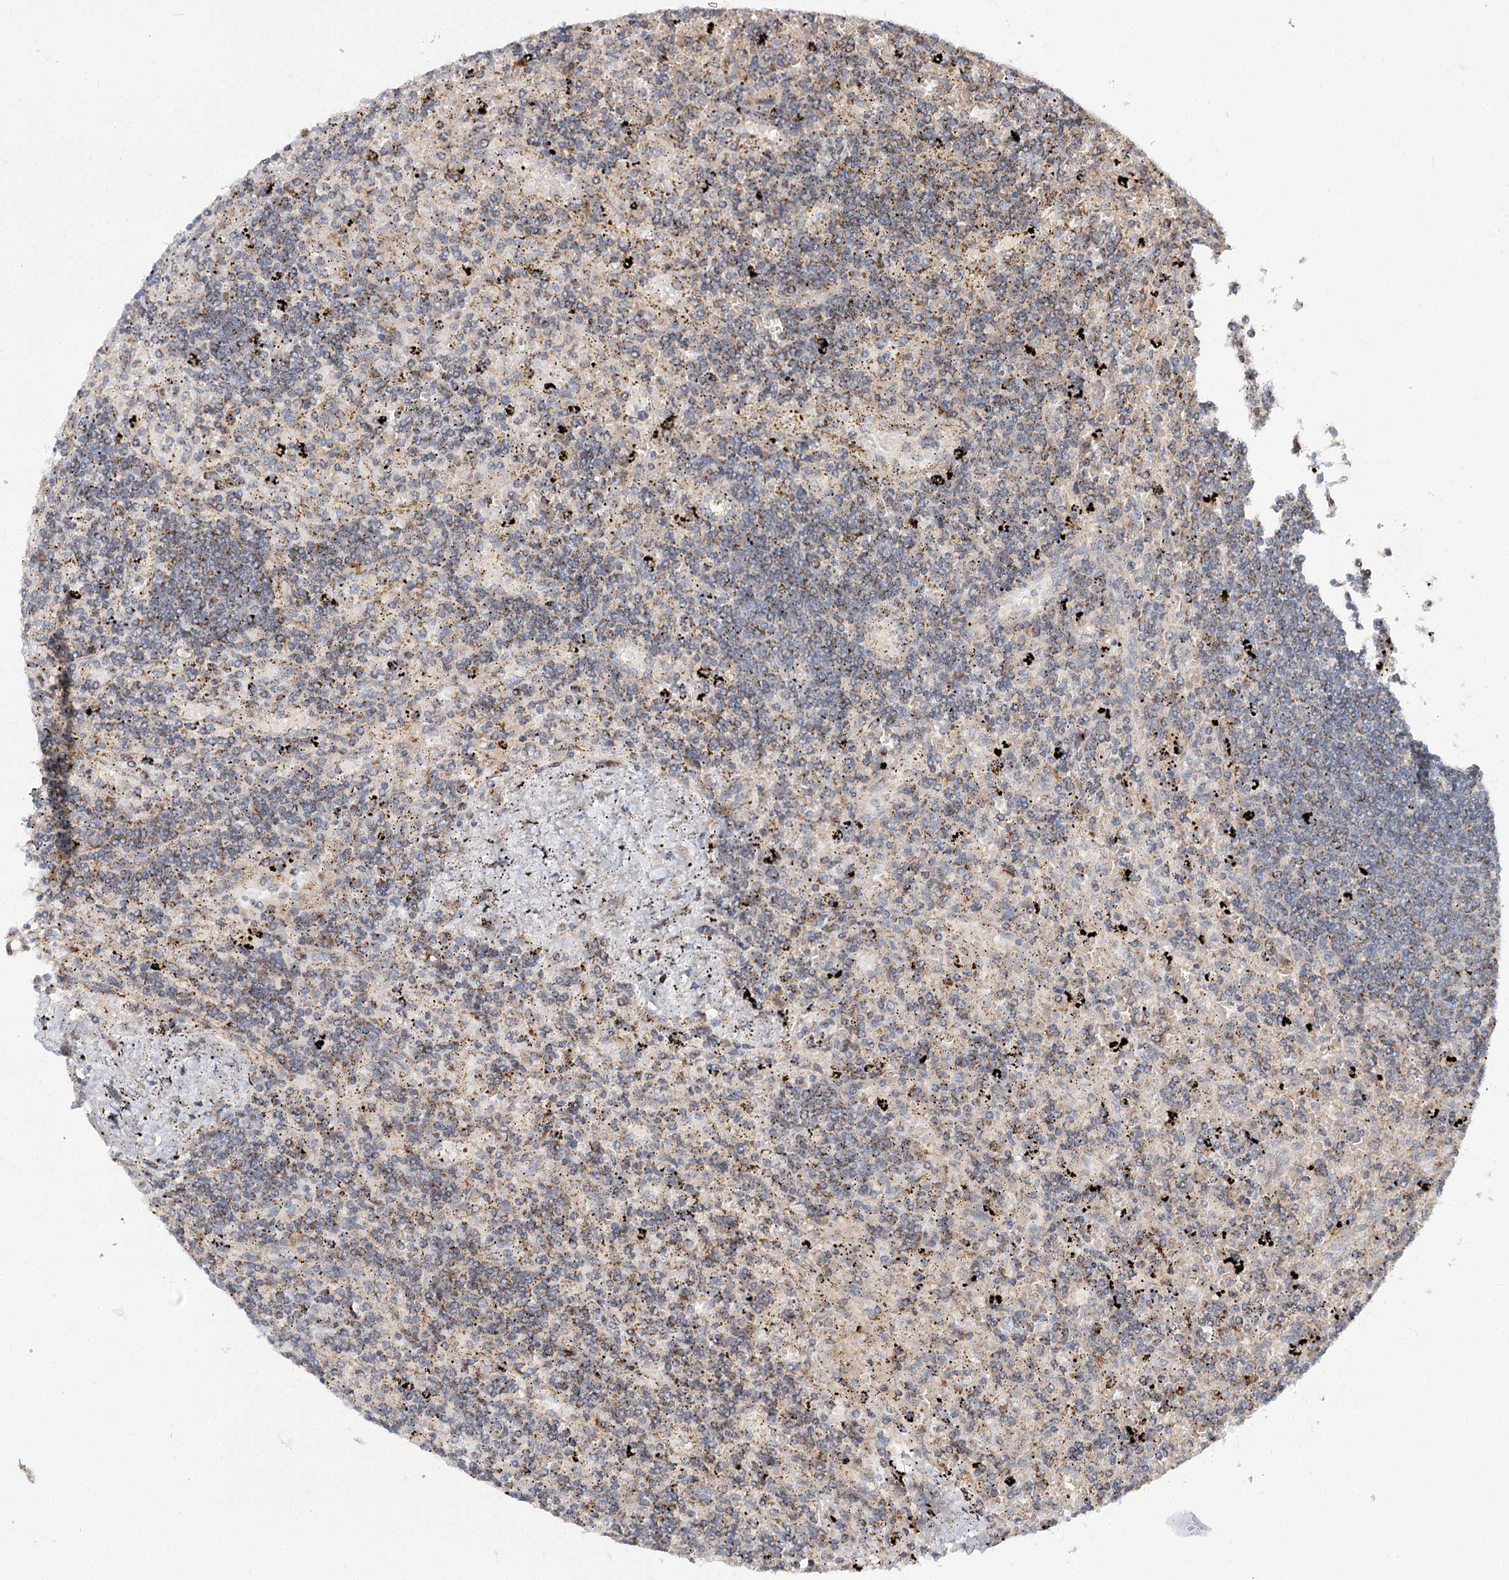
{"staining": {"intensity": "weak", "quantity": "25%-75%", "location": "cytoplasmic/membranous"}, "tissue": "lymphoma", "cell_type": "Tumor cells", "image_type": "cancer", "snomed": [{"axis": "morphology", "description": "Malignant lymphoma, non-Hodgkin's type, Low grade"}, {"axis": "topography", "description": "Spleen"}], "caption": "Malignant lymphoma, non-Hodgkin's type (low-grade) was stained to show a protein in brown. There is low levels of weak cytoplasmic/membranous staining in about 25%-75% of tumor cells. (DAB = brown stain, brightfield microscopy at high magnification).", "gene": "ZNRF3", "patient": {"sex": "male", "age": 76}}